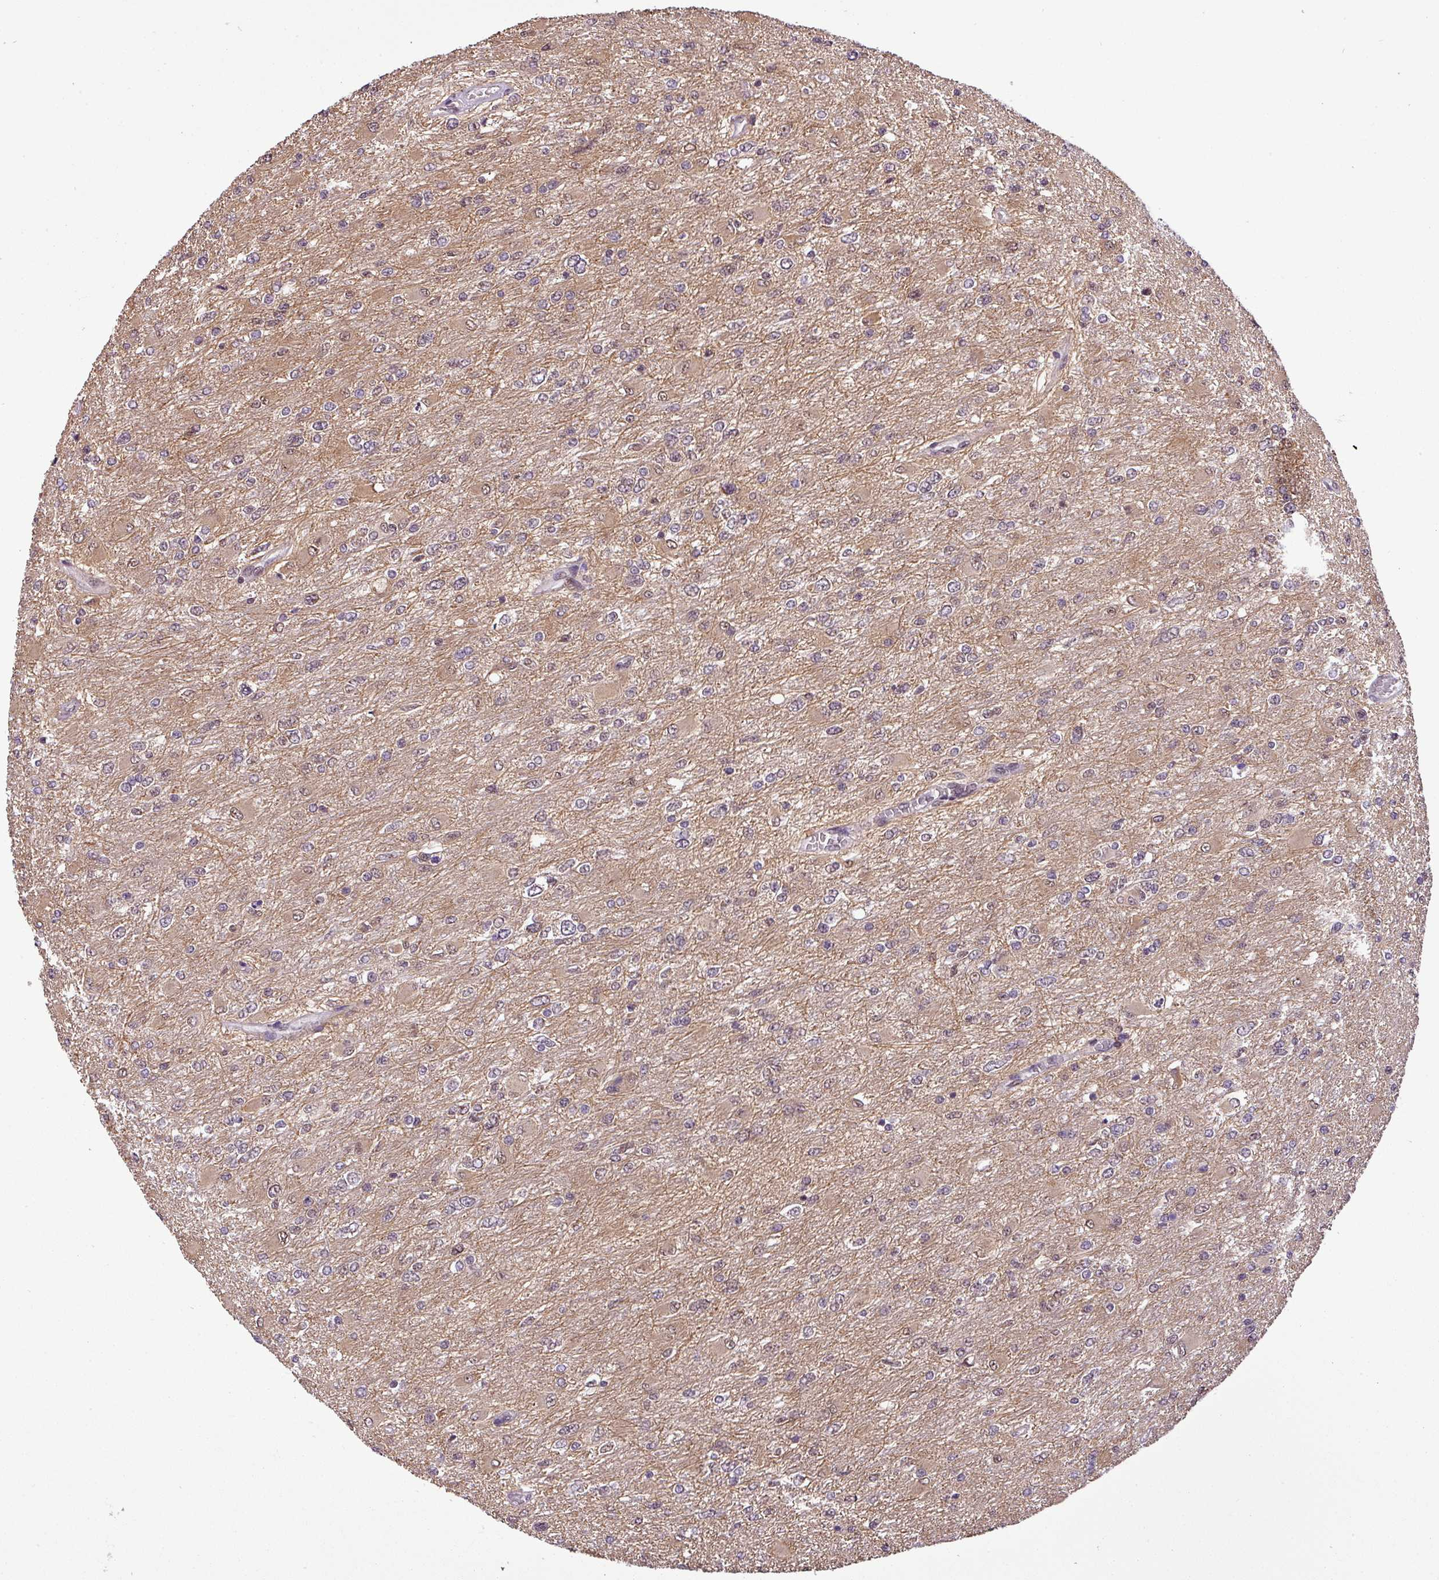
{"staining": {"intensity": "weak", "quantity": "25%-75%", "location": "nuclear"}, "tissue": "glioma", "cell_type": "Tumor cells", "image_type": "cancer", "snomed": [{"axis": "morphology", "description": "Glioma, malignant, High grade"}, {"axis": "topography", "description": "Cerebral cortex"}], "caption": "About 25%-75% of tumor cells in human glioma demonstrate weak nuclear protein positivity as visualized by brown immunohistochemical staining.", "gene": "MFHAS1", "patient": {"sex": "female", "age": 36}}